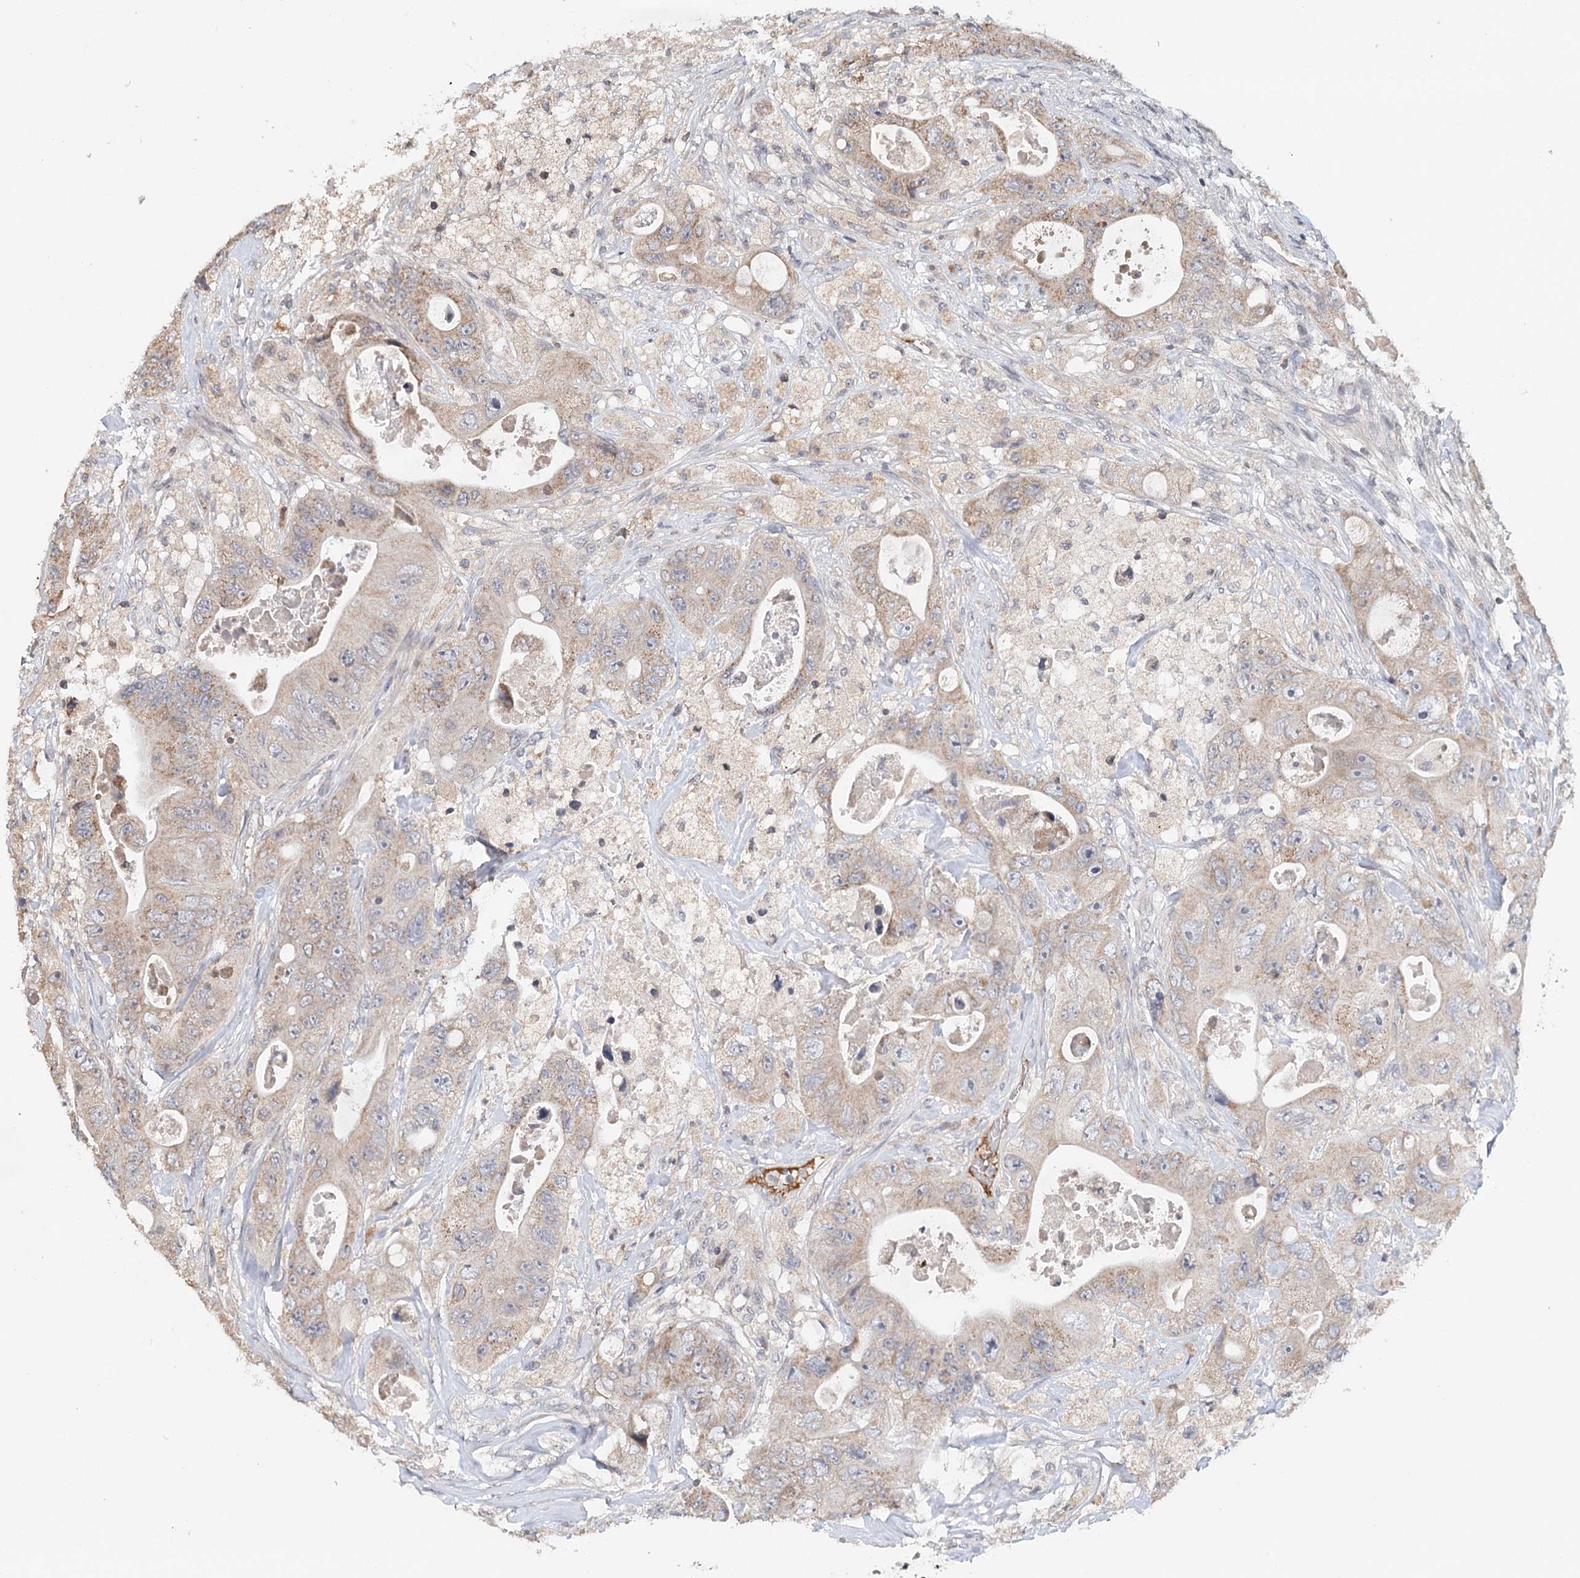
{"staining": {"intensity": "weak", "quantity": ">75%", "location": "cytoplasmic/membranous"}, "tissue": "colorectal cancer", "cell_type": "Tumor cells", "image_type": "cancer", "snomed": [{"axis": "morphology", "description": "Adenocarcinoma, NOS"}, {"axis": "topography", "description": "Colon"}], "caption": "Immunohistochemistry (IHC) histopathology image of human adenocarcinoma (colorectal) stained for a protein (brown), which exhibits low levels of weak cytoplasmic/membranous expression in about >75% of tumor cells.", "gene": "ICOS", "patient": {"sex": "female", "age": 46}}